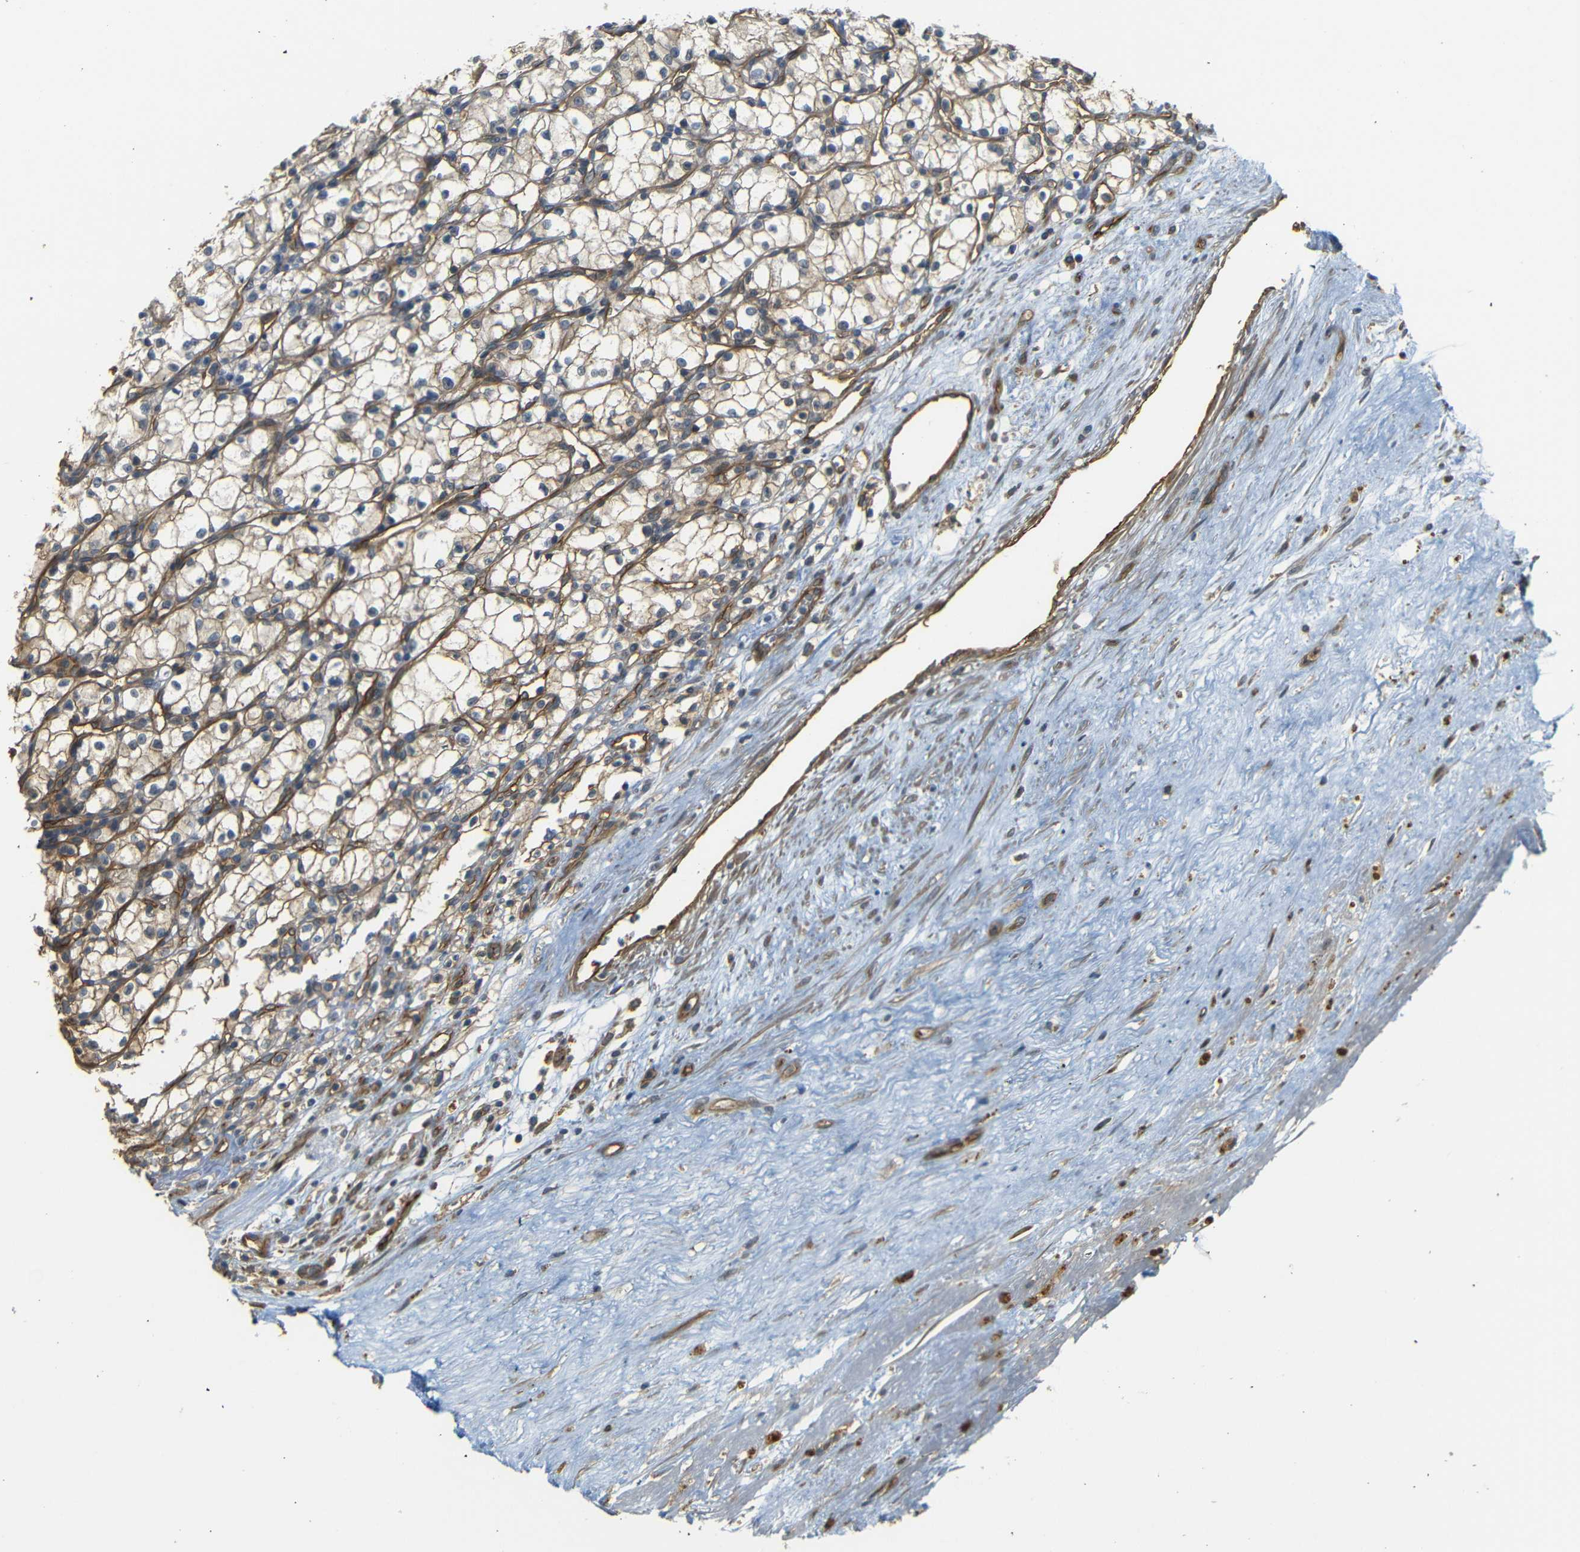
{"staining": {"intensity": "weak", "quantity": "25%-75%", "location": "cytoplasmic/membranous"}, "tissue": "renal cancer", "cell_type": "Tumor cells", "image_type": "cancer", "snomed": [{"axis": "morphology", "description": "Normal tissue, NOS"}, {"axis": "morphology", "description": "Adenocarcinoma, NOS"}, {"axis": "topography", "description": "Kidney"}], "caption": "Protein staining of adenocarcinoma (renal) tissue shows weak cytoplasmic/membranous expression in about 25%-75% of tumor cells.", "gene": "RELL1", "patient": {"sex": "male", "age": 59}}